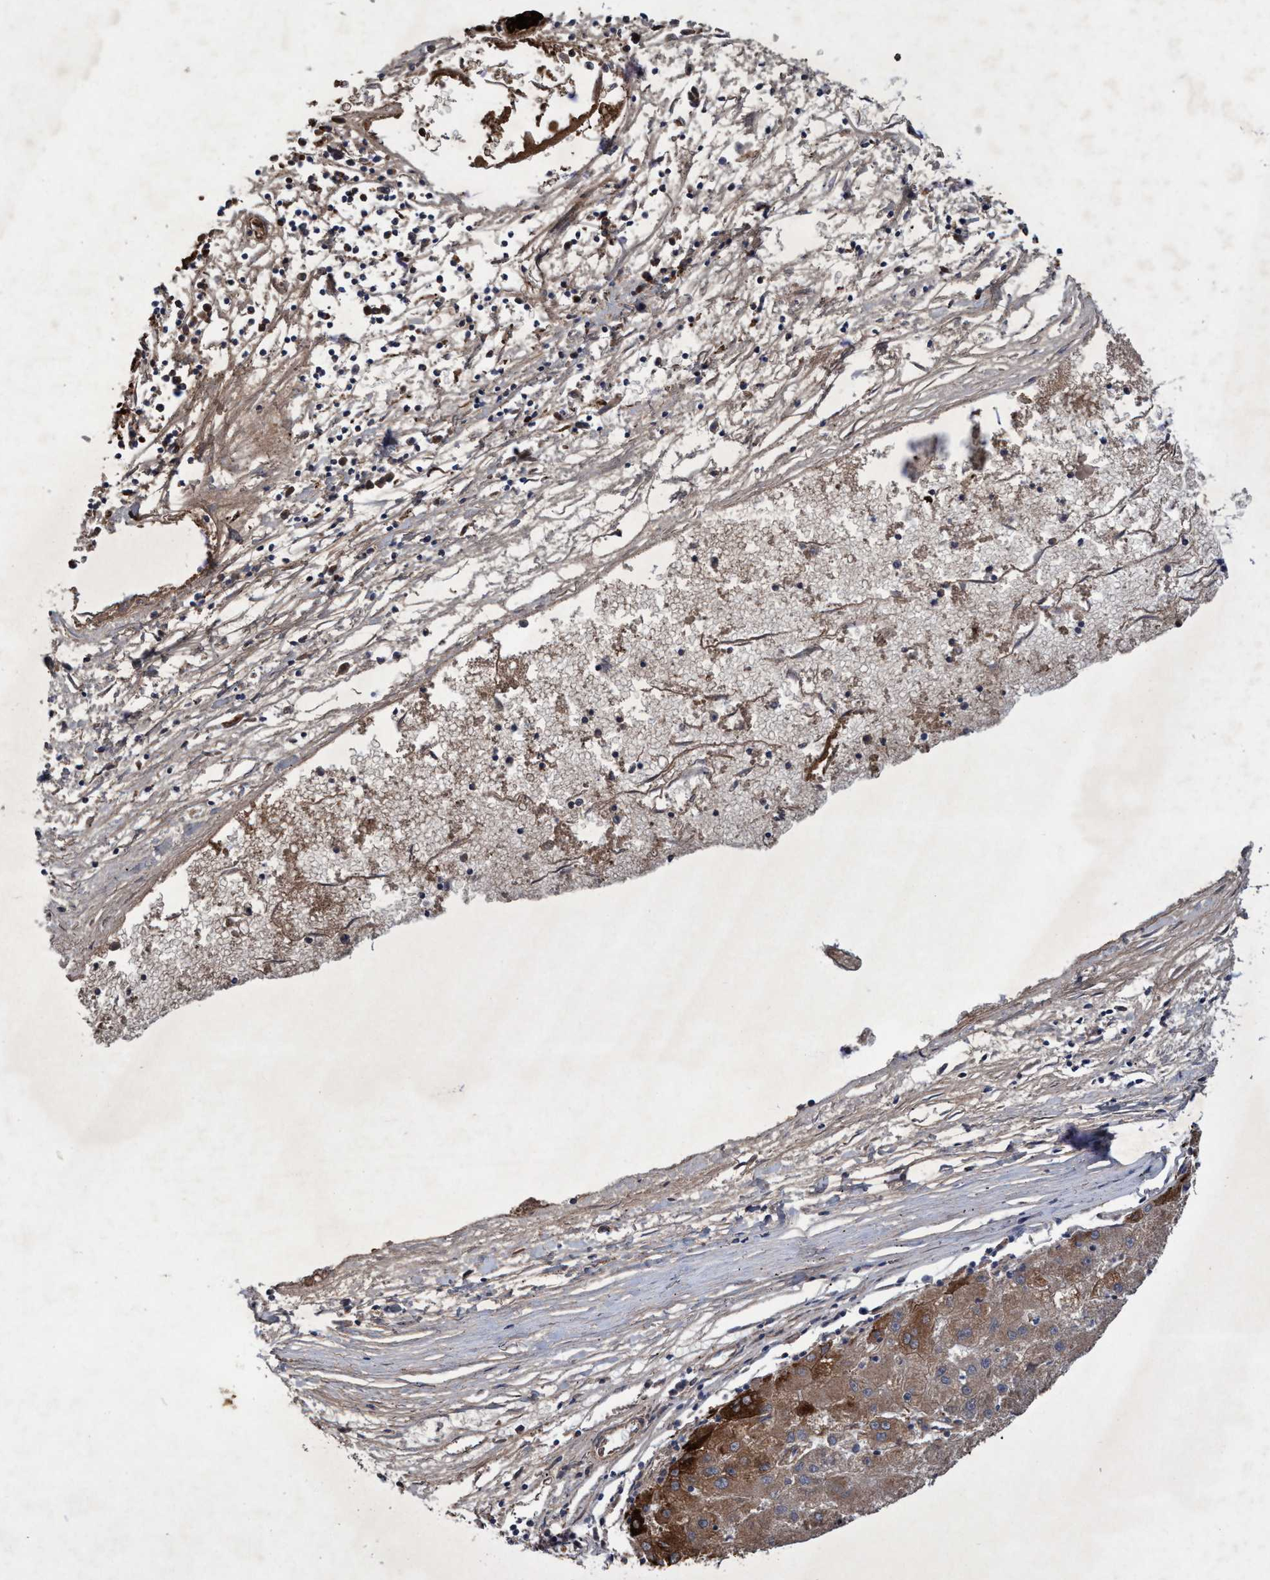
{"staining": {"intensity": "strong", "quantity": ">75%", "location": "cytoplasmic/membranous"}, "tissue": "liver cancer", "cell_type": "Tumor cells", "image_type": "cancer", "snomed": [{"axis": "morphology", "description": "Carcinoma, Hepatocellular, NOS"}, {"axis": "topography", "description": "Liver"}], "caption": "Protein expression analysis of liver hepatocellular carcinoma demonstrates strong cytoplasmic/membranous expression in approximately >75% of tumor cells. (DAB = brown stain, brightfield microscopy at high magnification).", "gene": "ZNF677", "patient": {"sex": "male", "age": 72}}